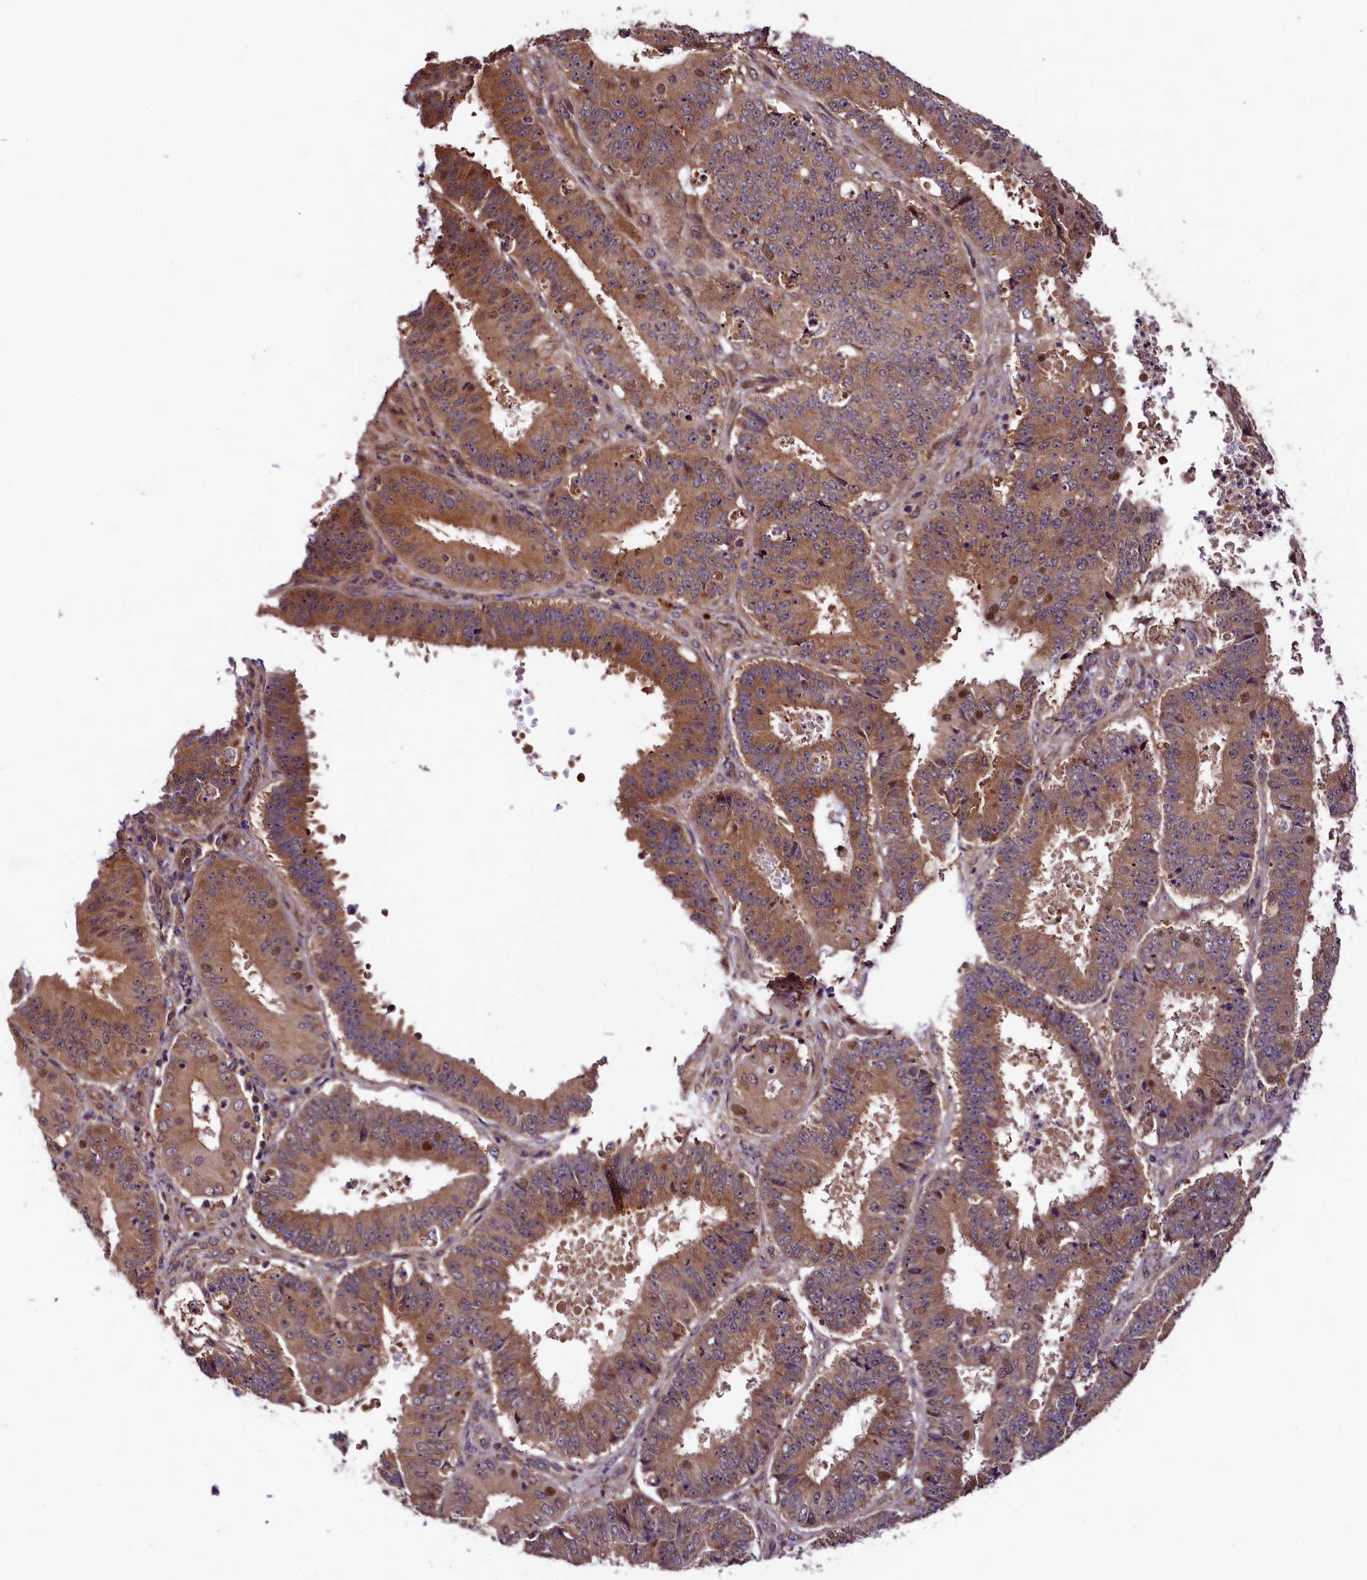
{"staining": {"intensity": "moderate", "quantity": ">75%", "location": "cytoplasmic/membranous,nuclear"}, "tissue": "ovarian cancer", "cell_type": "Tumor cells", "image_type": "cancer", "snomed": [{"axis": "morphology", "description": "Carcinoma, endometroid"}, {"axis": "topography", "description": "Appendix"}, {"axis": "topography", "description": "Ovary"}], "caption": "Protein staining of ovarian cancer tissue shows moderate cytoplasmic/membranous and nuclear positivity in approximately >75% of tumor cells.", "gene": "VPS35", "patient": {"sex": "female", "age": 42}}